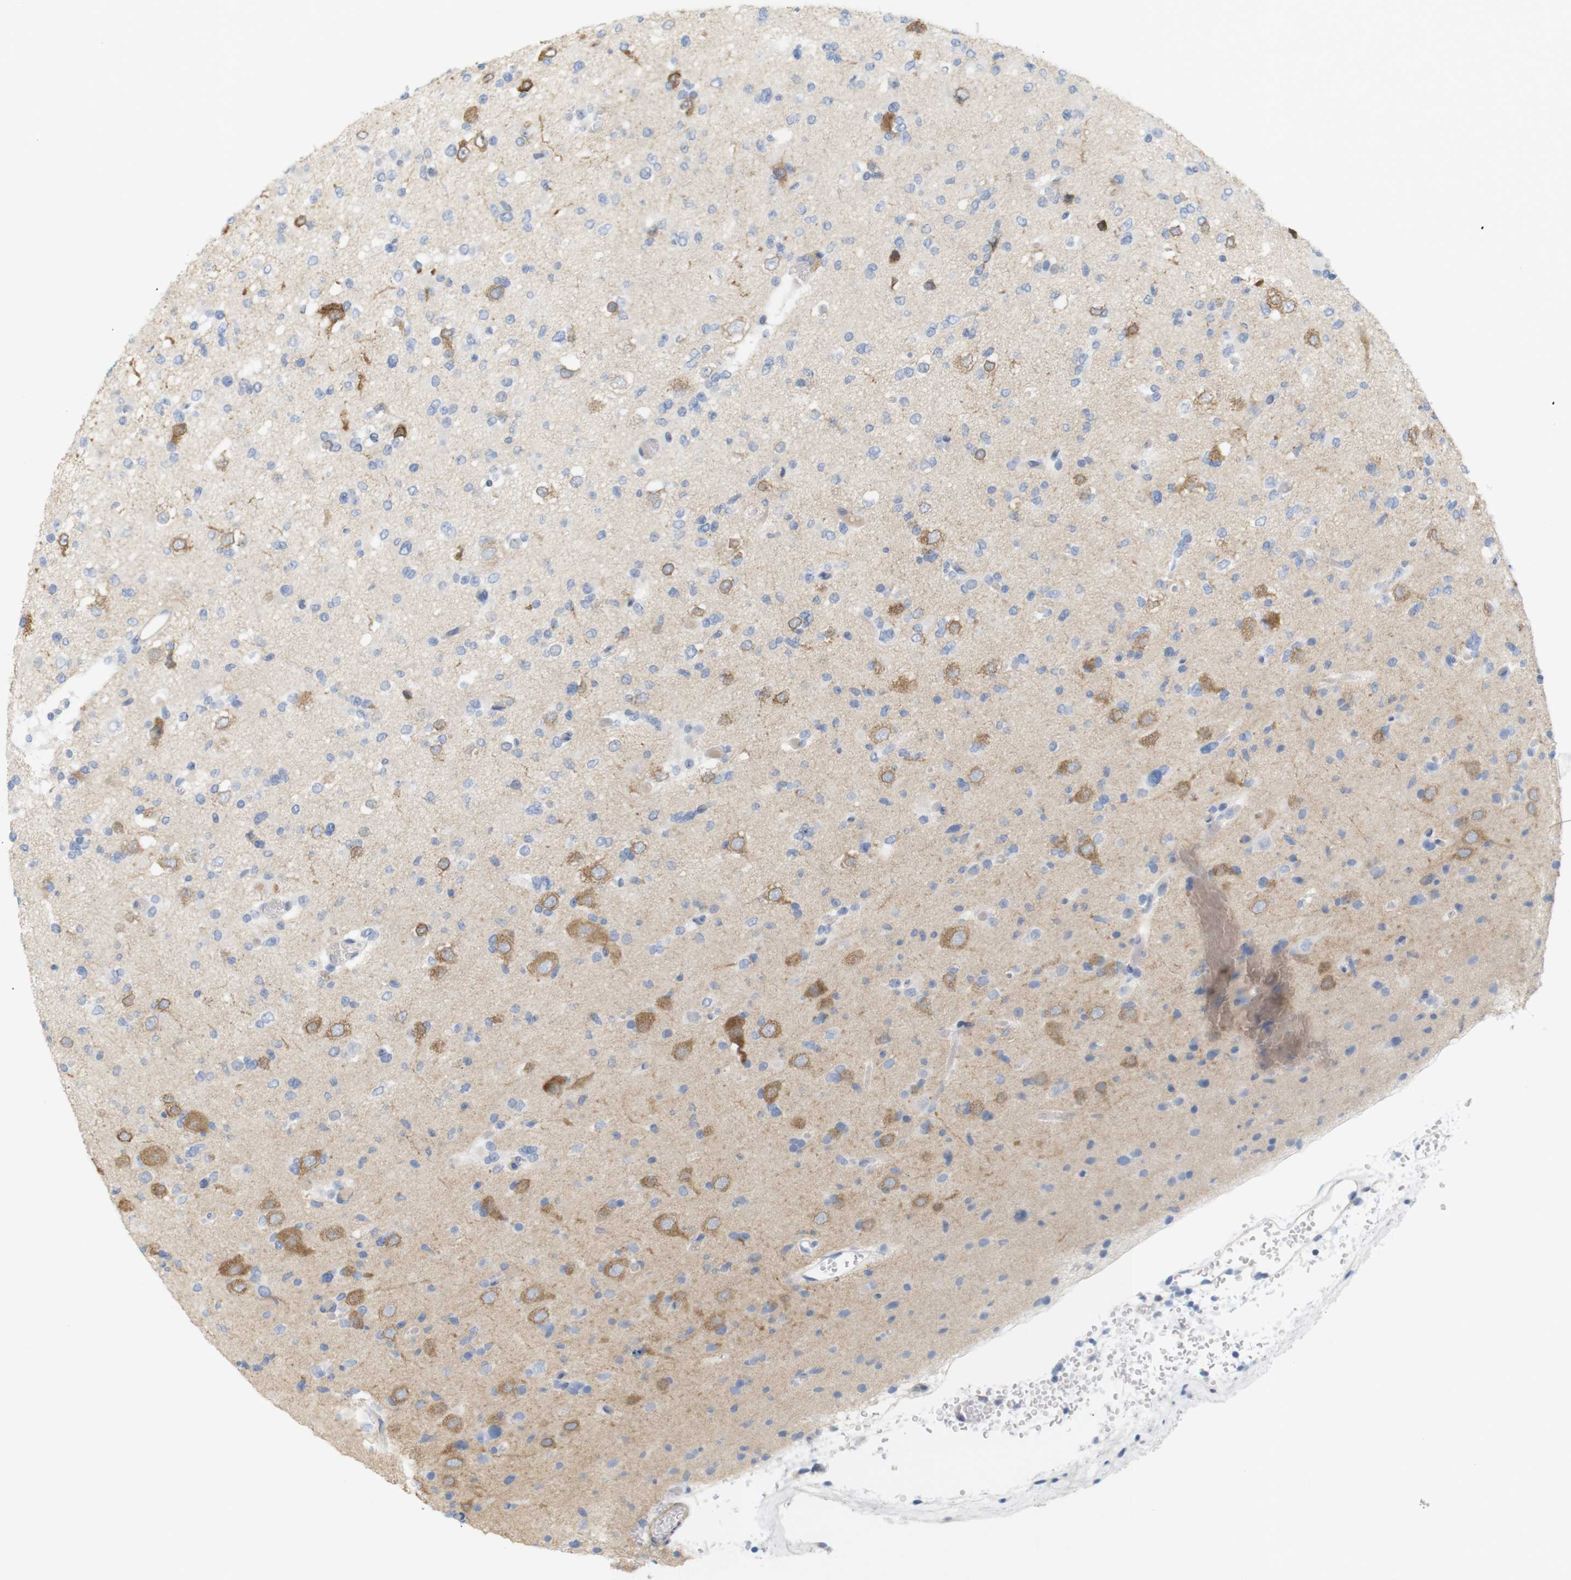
{"staining": {"intensity": "negative", "quantity": "none", "location": "none"}, "tissue": "glioma", "cell_type": "Tumor cells", "image_type": "cancer", "snomed": [{"axis": "morphology", "description": "Glioma, malignant, Low grade"}, {"axis": "topography", "description": "Brain"}], "caption": "DAB (3,3'-diaminobenzidine) immunohistochemical staining of low-grade glioma (malignant) exhibits no significant staining in tumor cells.", "gene": "ITPR1", "patient": {"sex": "female", "age": 22}}